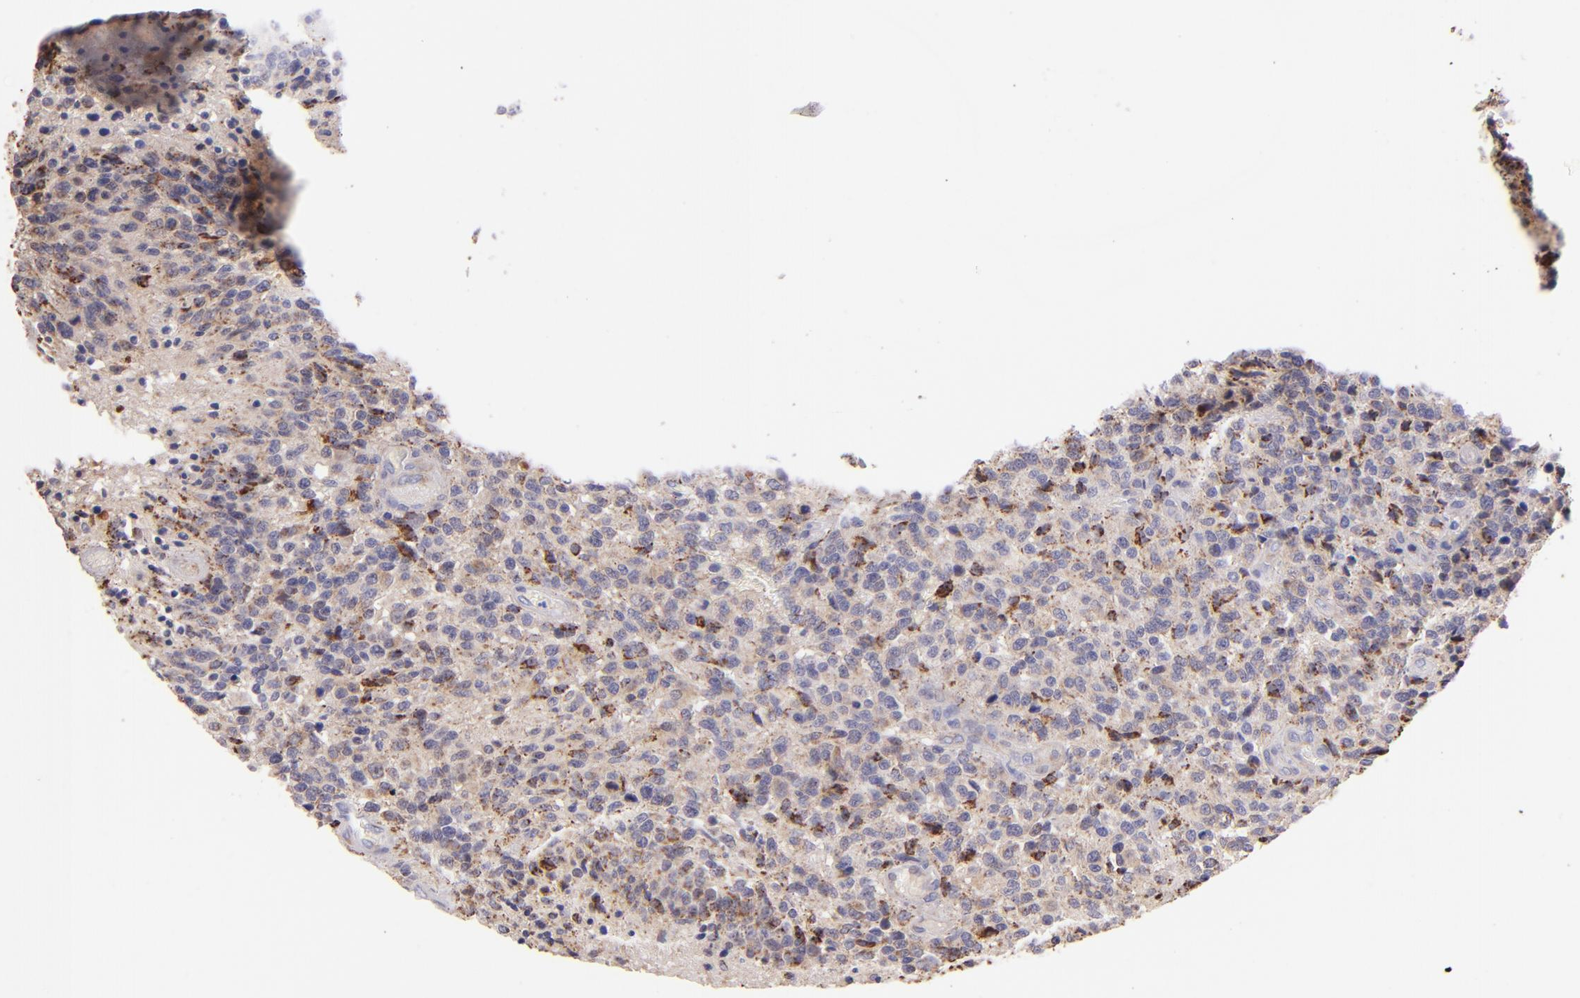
{"staining": {"intensity": "moderate", "quantity": "25%-75%", "location": "cytoplasmic/membranous"}, "tissue": "glioma", "cell_type": "Tumor cells", "image_type": "cancer", "snomed": [{"axis": "morphology", "description": "Glioma, malignant, High grade"}, {"axis": "topography", "description": "Brain"}], "caption": "Tumor cells show medium levels of moderate cytoplasmic/membranous positivity in about 25%-75% of cells in human malignant high-grade glioma. (Stains: DAB in brown, nuclei in blue, Microscopy: brightfield microscopy at high magnification).", "gene": "SH2D4A", "patient": {"sex": "male", "age": 36}}